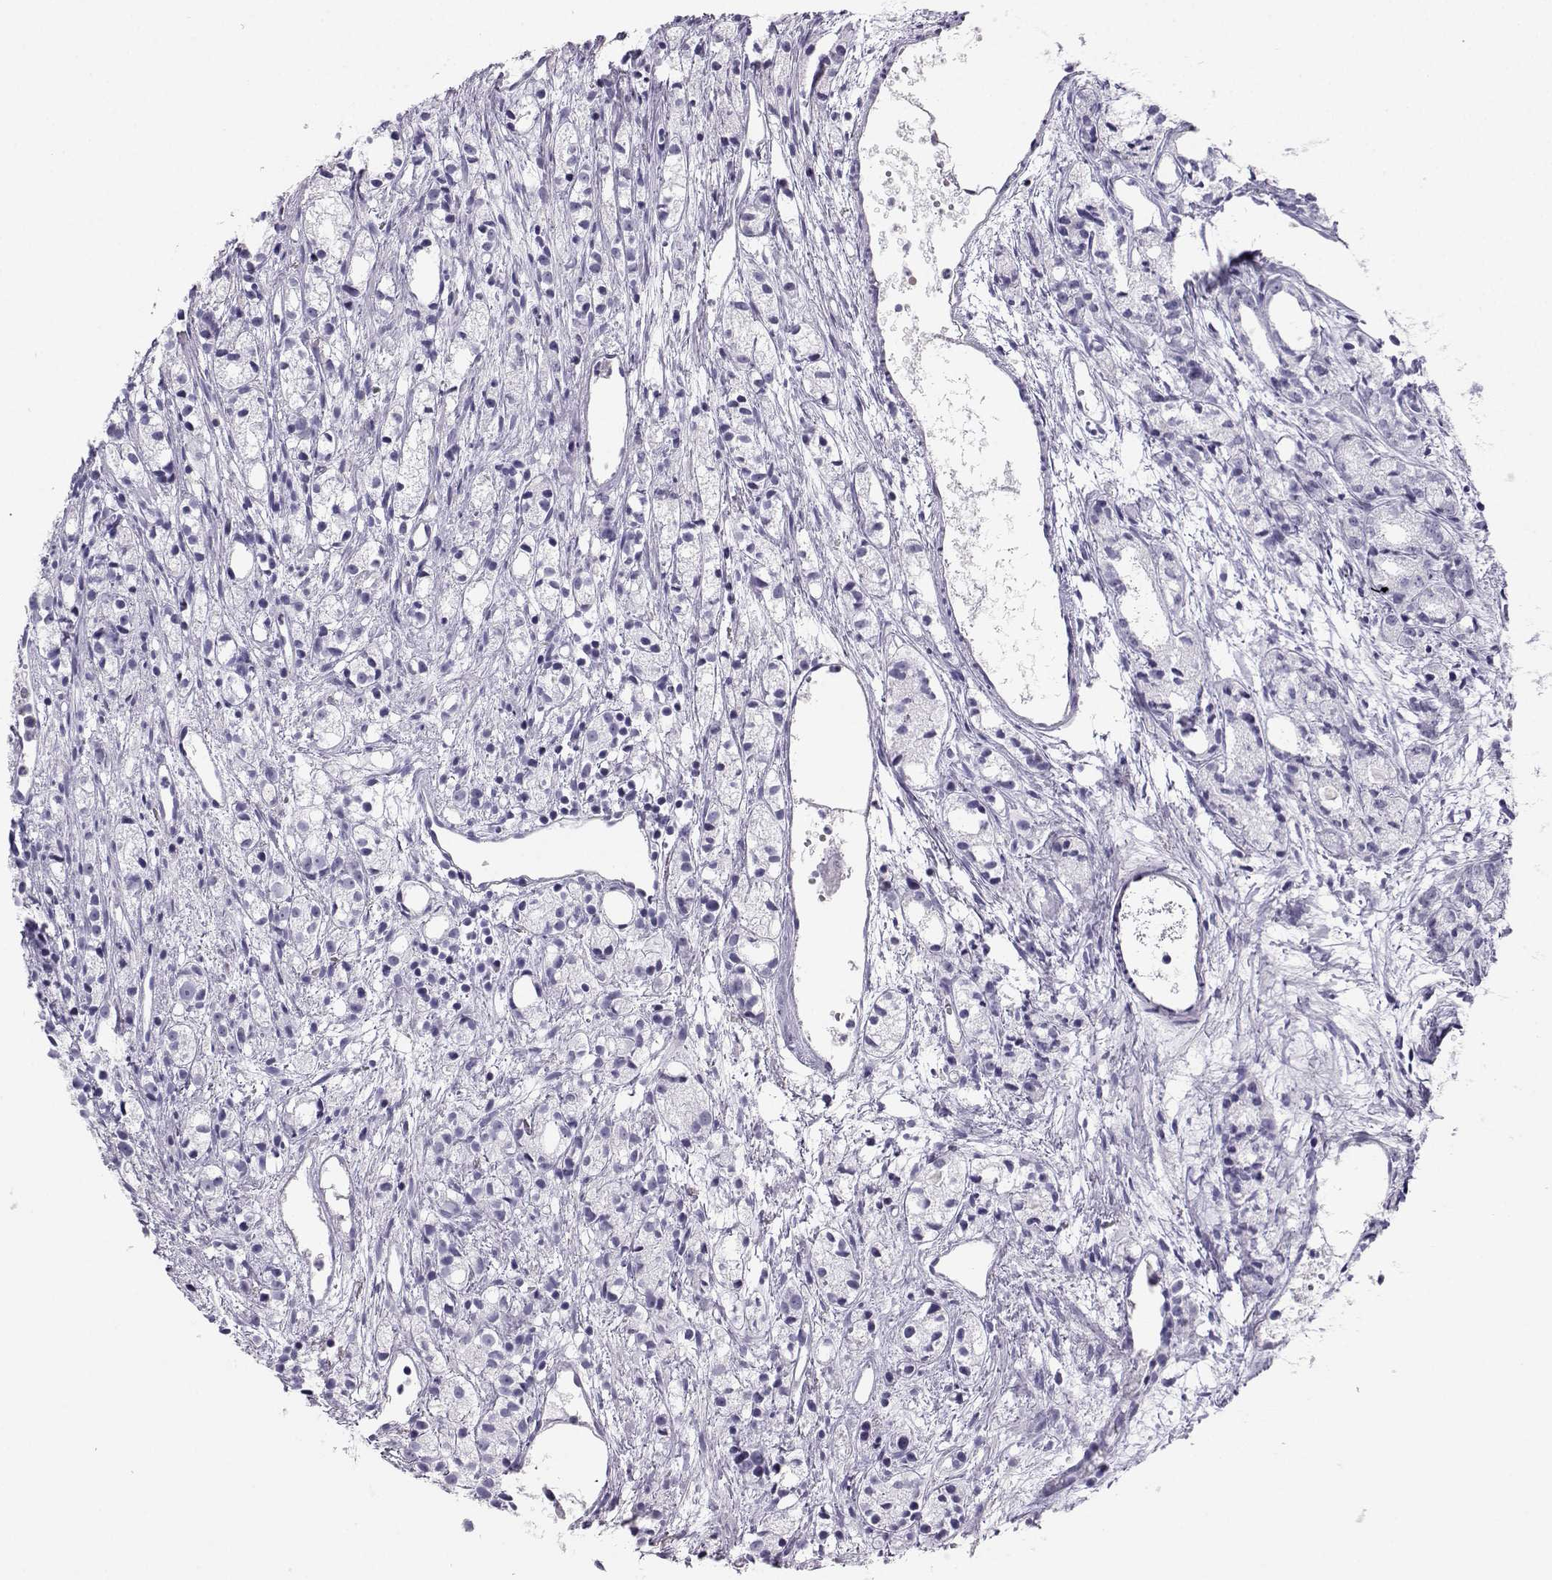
{"staining": {"intensity": "negative", "quantity": "none", "location": "none"}, "tissue": "prostate cancer", "cell_type": "Tumor cells", "image_type": "cancer", "snomed": [{"axis": "morphology", "description": "Adenocarcinoma, Medium grade"}, {"axis": "topography", "description": "Prostate"}], "caption": "A high-resolution photomicrograph shows immunohistochemistry staining of medium-grade adenocarcinoma (prostate), which displays no significant expression in tumor cells.", "gene": "SST", "patient": {"sex": "male", "age": 74}}